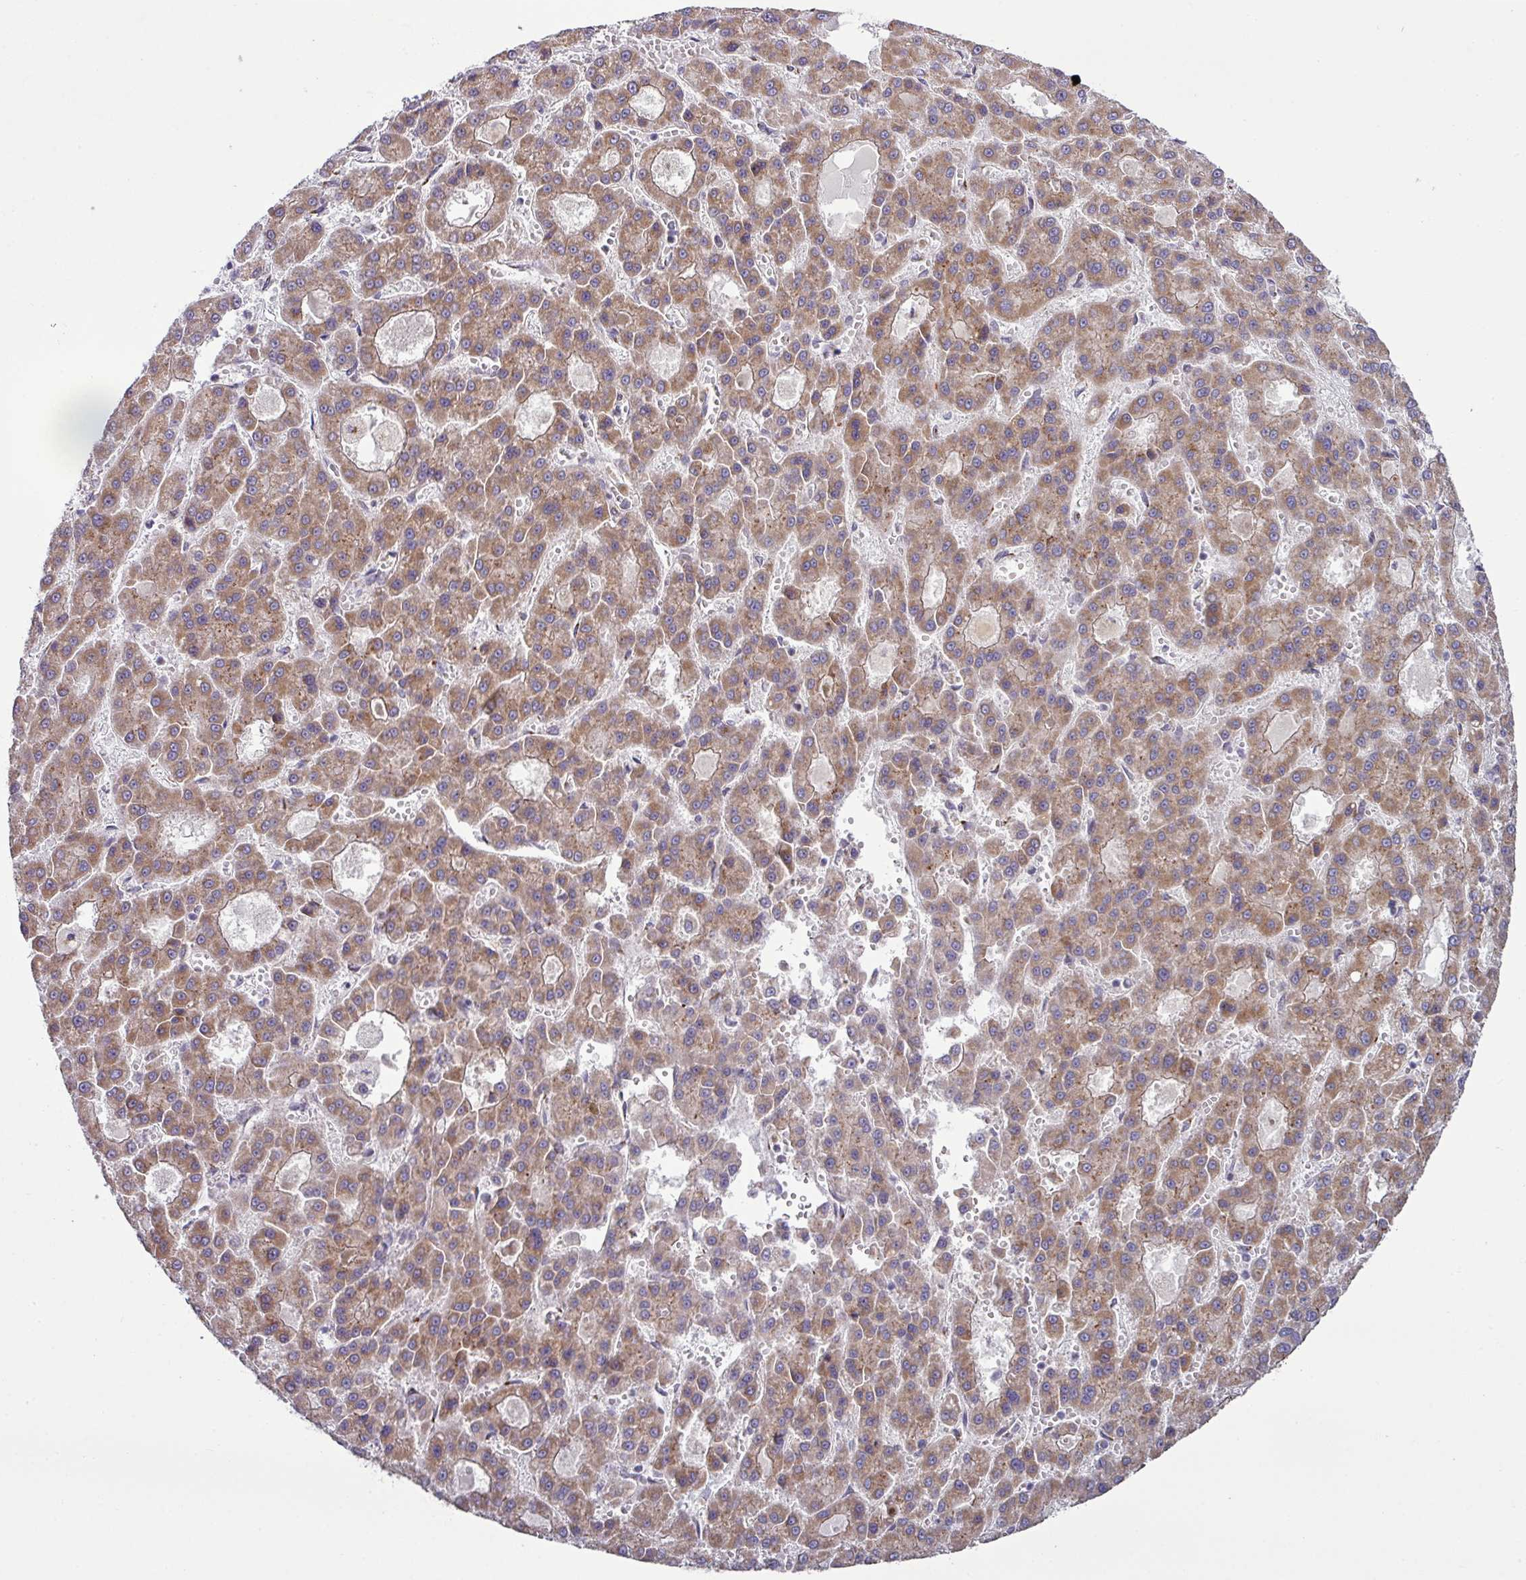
{"staining": {"intensity": "moderate", "quantity": ">75%", "location": "cytoplasmic/membranous"}, "tissue": "liver cancer", "cell_type": "Tumor cells", "image_type": "cancer", "snomed": [{"axis": "morphology", "description": "Carcinoma, Hepatocellular, NOS"}, {"axis": "topography", "description": "Liver"}], "caption": "Liver cancer (hepatocellular carcinoma) tissue reveals moderate cytoplasmic/membranous expression in about >75% of tumor cells, visualized by immunohistochemistry.", "gene": "TIMMDC1", "patient": {"sex": "male", "age": 70}}